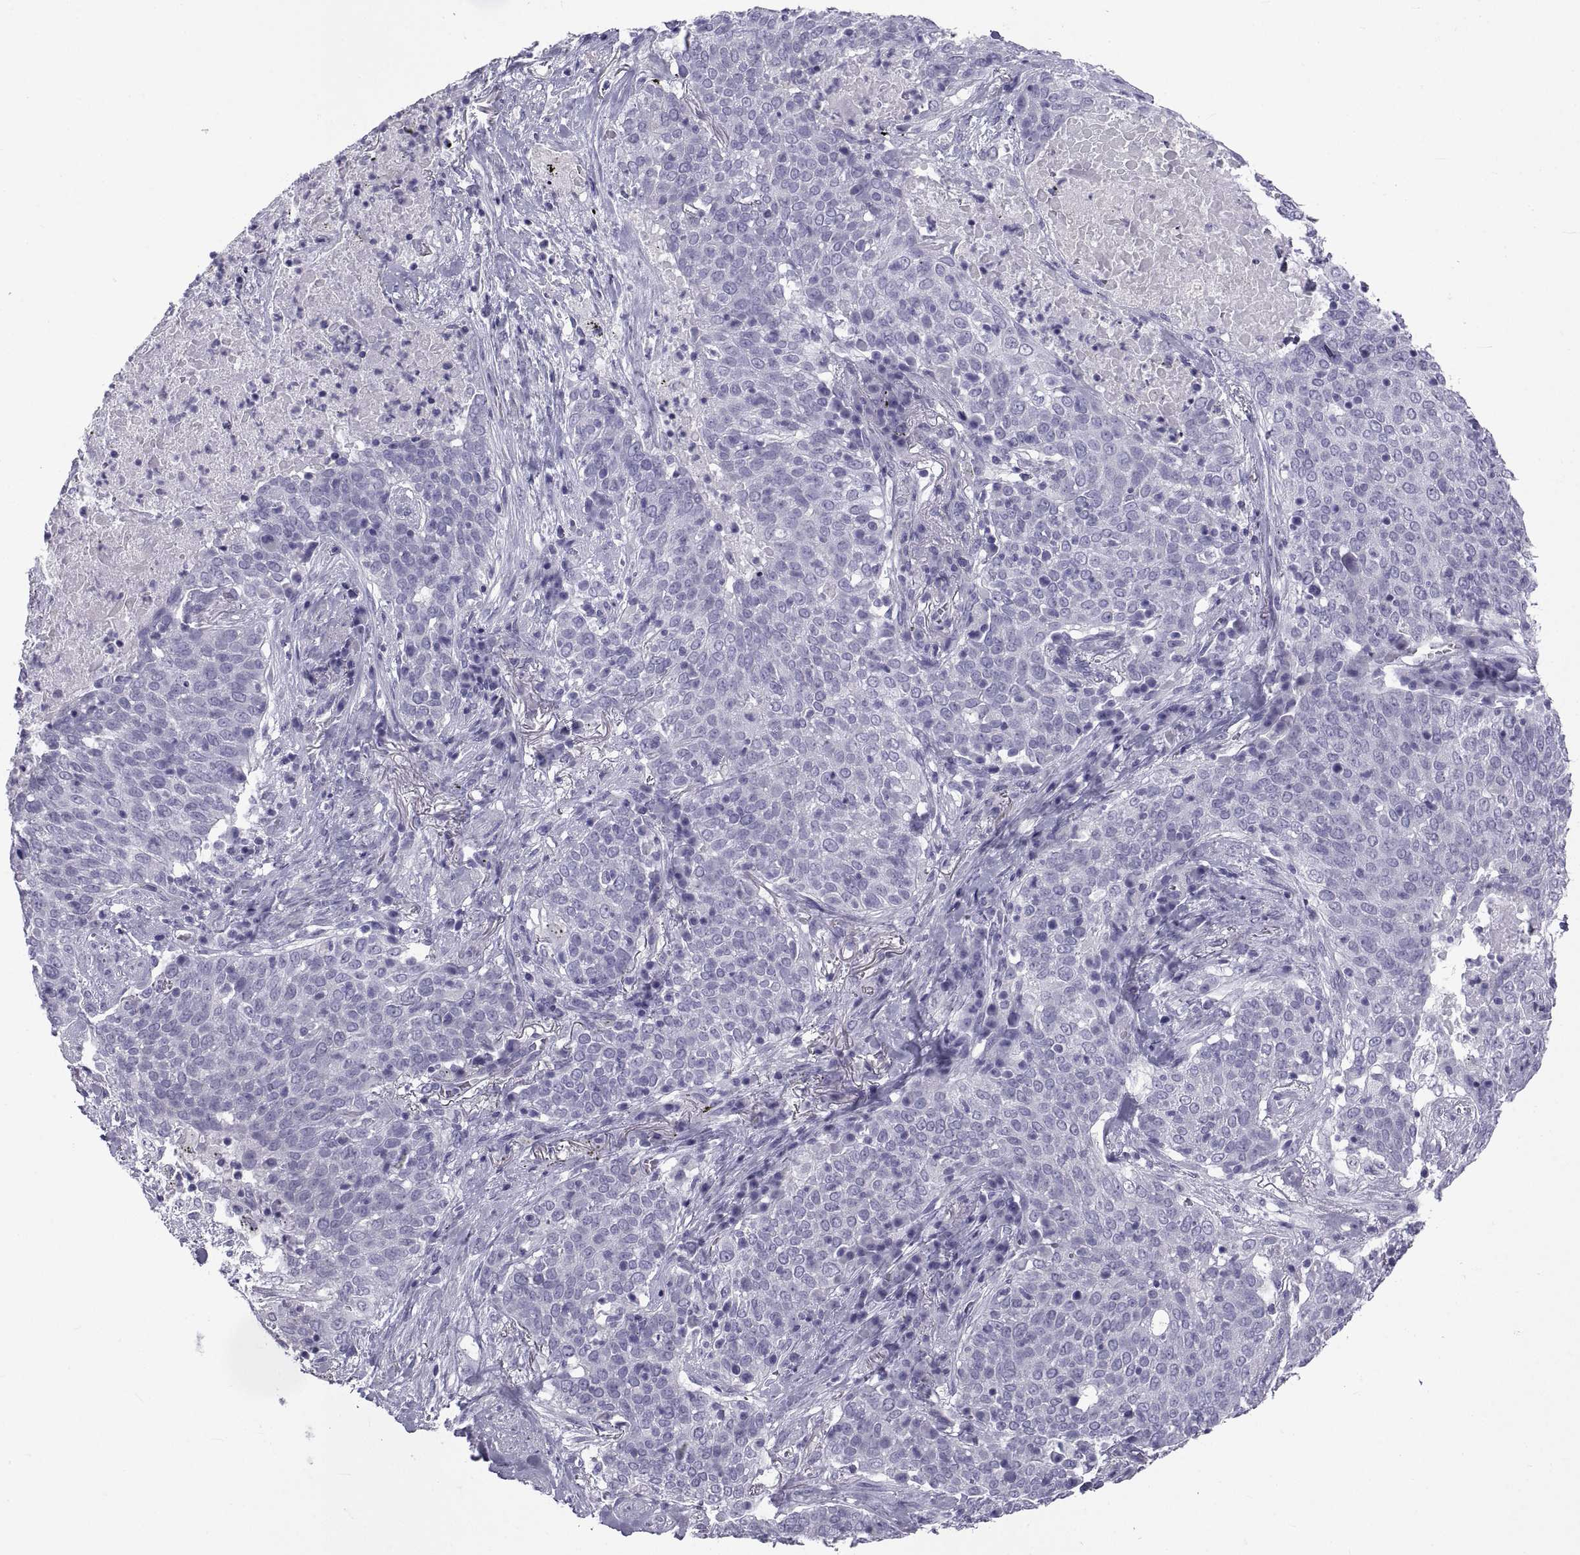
{"staining": {"intensity": "negative", "quantity": "none", "location": "none"}, "tissue": "lung cancer", "cell_type": "Tumor cells", "image_type": "cancer", "snomed": [{"axis": "morphology", "description": "Squamous cell carcinoma, NOS"}, {"axis": "topography", "description": "Lung"}], "caption": "Lung squamous cell carcinoma was stained to show a protein in brown. There is no significant positivity in tumor cells.", "gene": "NPTX2", "patient": {"sex": "male", "age": 82}}